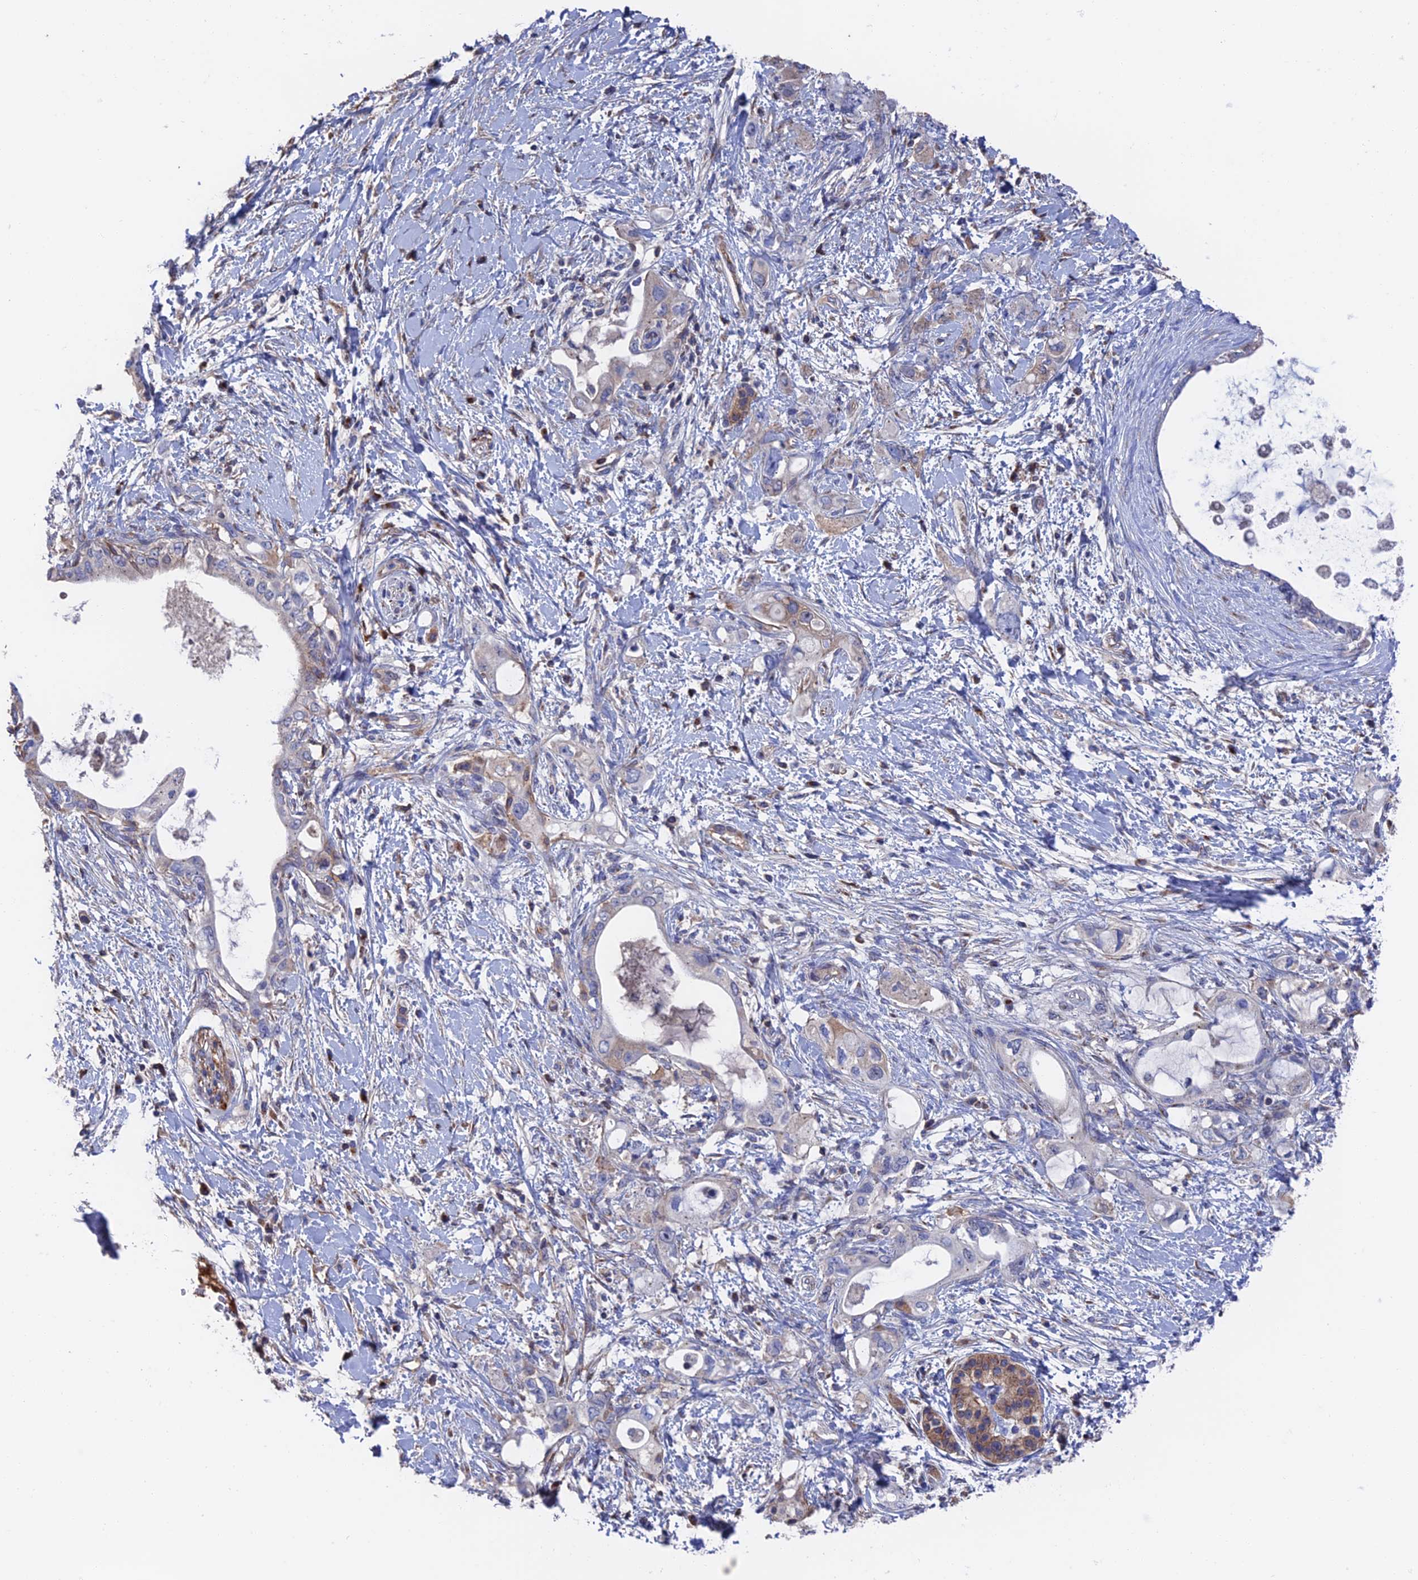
{"staining": {"intensity": "negative", "quantity": "none", "location": "none"}, "tissue": "pancreatic cancer", "cell_type": "Tumor cells", "image_type": "cancer", "snomed": [{"axis": "morphology", "description": "Adenocarcinoma, NOS"}, {"axis": "topography", "description": "Pancreas"}], "caption": "Tumor cells are negative for brown protein staining in adenocarcinoma (pancreatic).", "gene": "HPF1", "patient": {"sex": "female", "age": 56}}